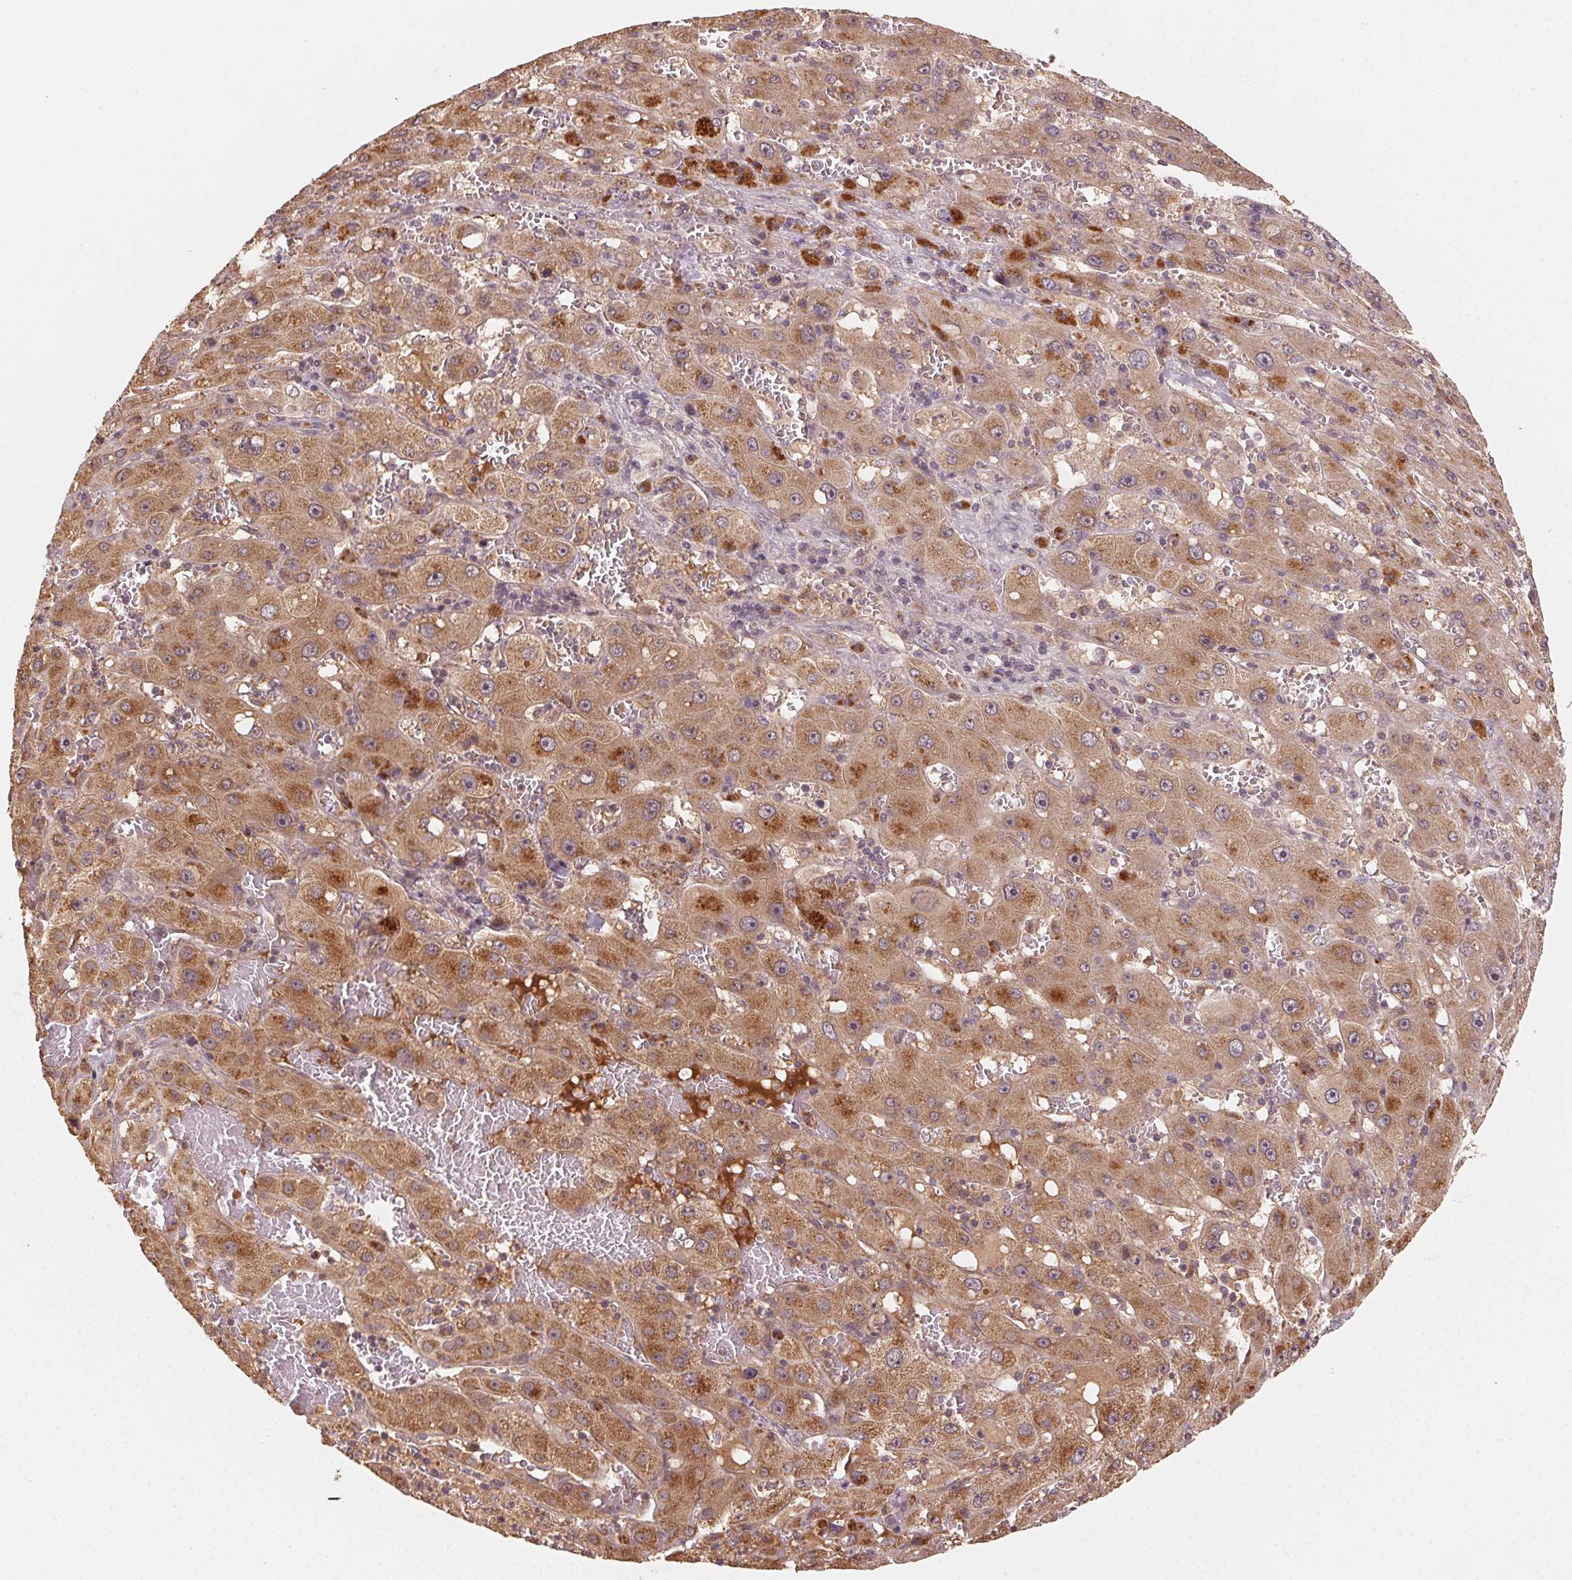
{"staining": {"intensity": "moderate", "quantity": ">75%", "location": "cytoplasmic/membranous"}, "tissue": "liver cancer", "cell_type": "Tumor cells", "image_type": "cancer", "snomed": [{"axis": "morphology", "description": "Carcinoma, Hepatocellular, NOS"}, {"axis": "topography", "description": "Liver"}], "caption": "Protein expression analysis of liver cancer (hepatocellular carcinoma) exhibits moderate cytoplasmic/membranous staining in approximately >75% of tumor cells.", "gene": "WBP2", "patient": {"sex": "female", "age": 73}}